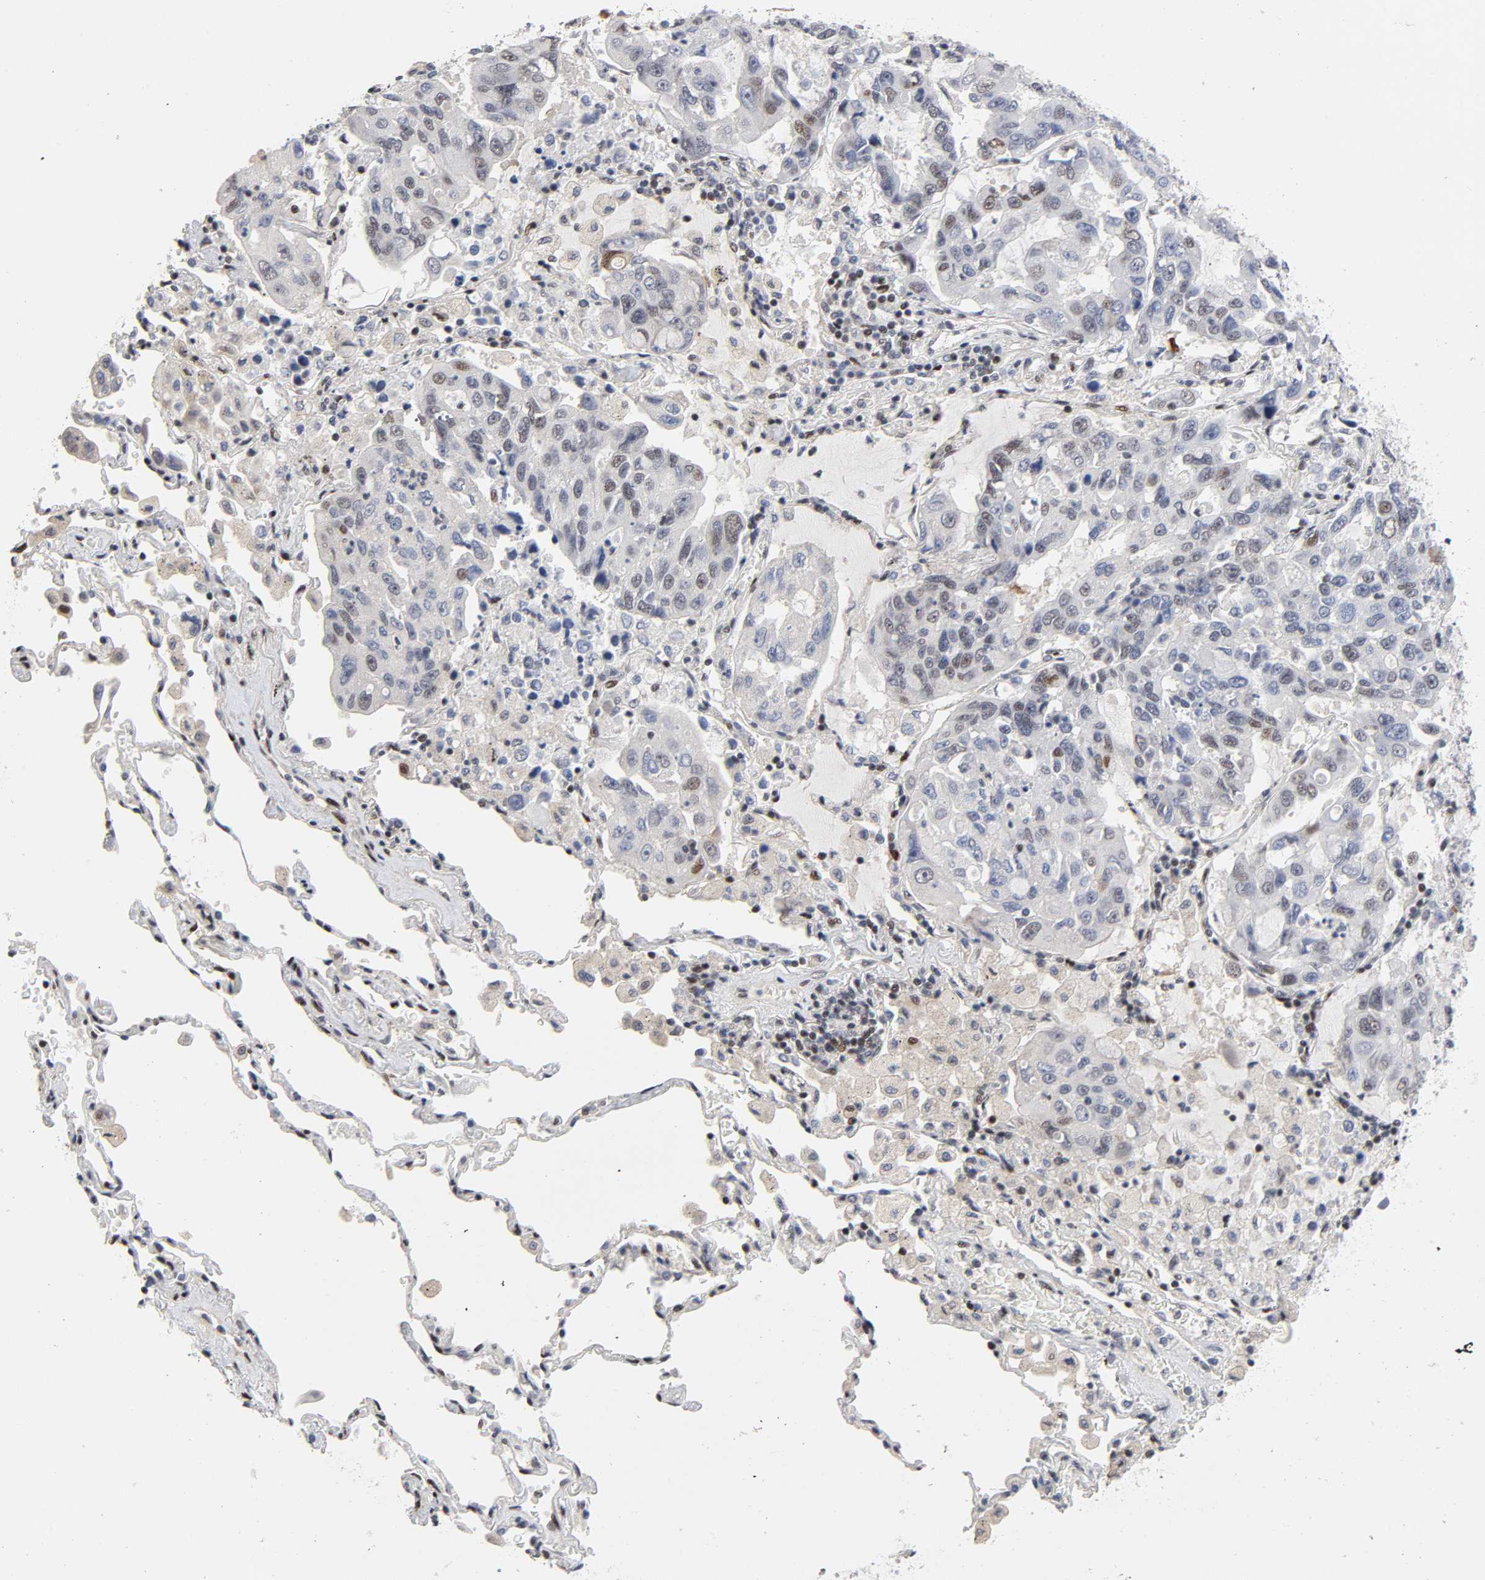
{"staining": {"intensity": "moderate", "quantity": "25%-75%", "location": "nuclear"}, "tissue": "lung cancer", "cell_type": "Tumor cells", "image_type": "cancer", "snomed": [{"axis": "morphology", "description": "Adenocarcinoma, NOS"}, {"axis": "topography", "description": "Lung"}], "caption": "A high-resolution image shows immunohistochemistry (IHC) staining of lung adenocarcinoma, which shows moderate nuclear expression in about 25%-75% of tumor cells.", "gene": "STK38", "patient": {"sex": "male", "age": 64}}